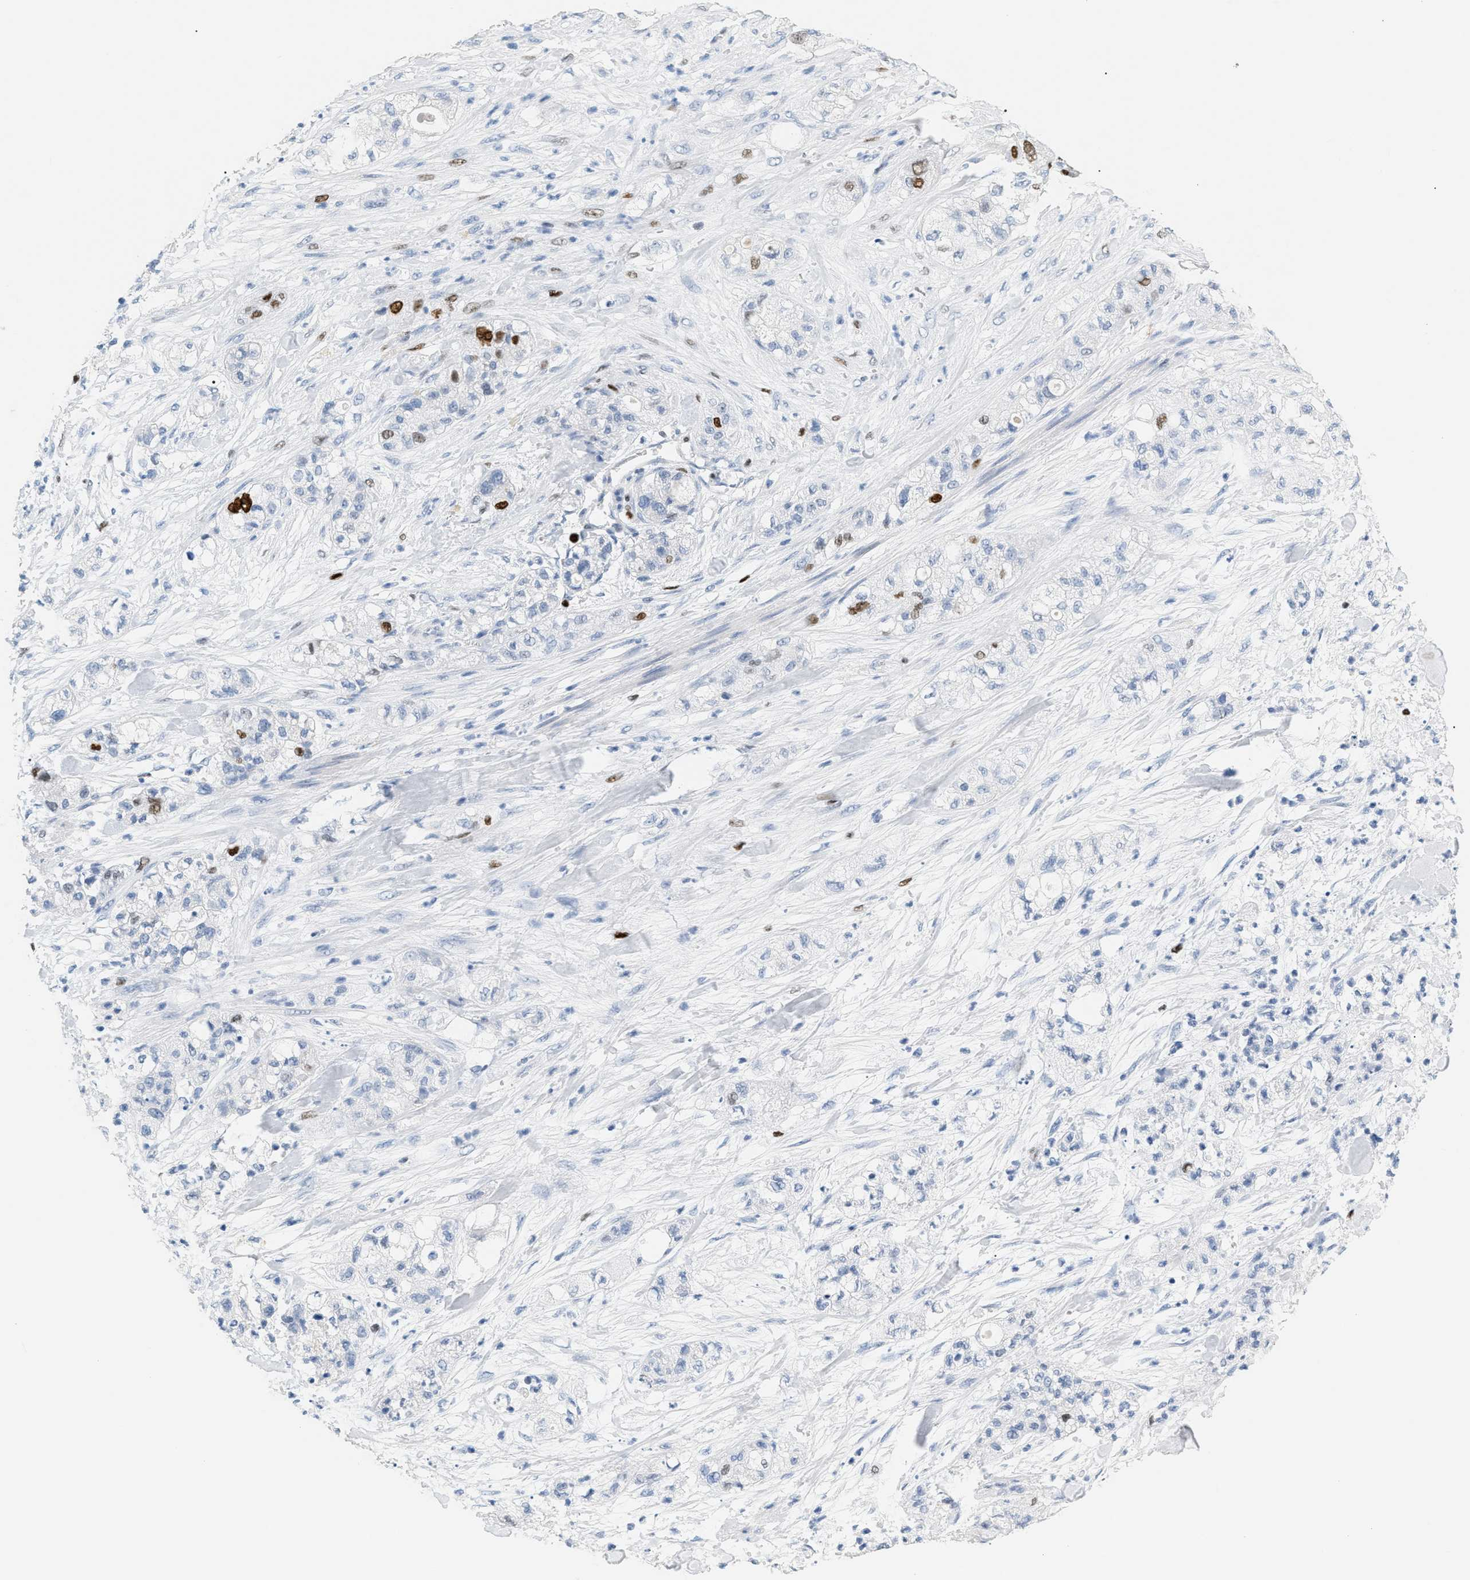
{"staining": {"intensity": "moderate", "quantity": "<25%", "location": "nuclear"}, "tissue": "pancreatic cancer", "cell_type": "Tumor cells", "image_type": "cancer", "snomed": [{"axis": "morphology", "description": "Adenocarcinoma, NOS"}, {"axis": "topography", "description": "Pancreas"}], "caption": "The photomicrograph displays a brown stain indicating the presence of a protein in the nuclear of tumor cells in pancreatic cancer (adenocarcinoma).", "gene": "MCM7", "patient": {"sex": "female", "age": 78}}